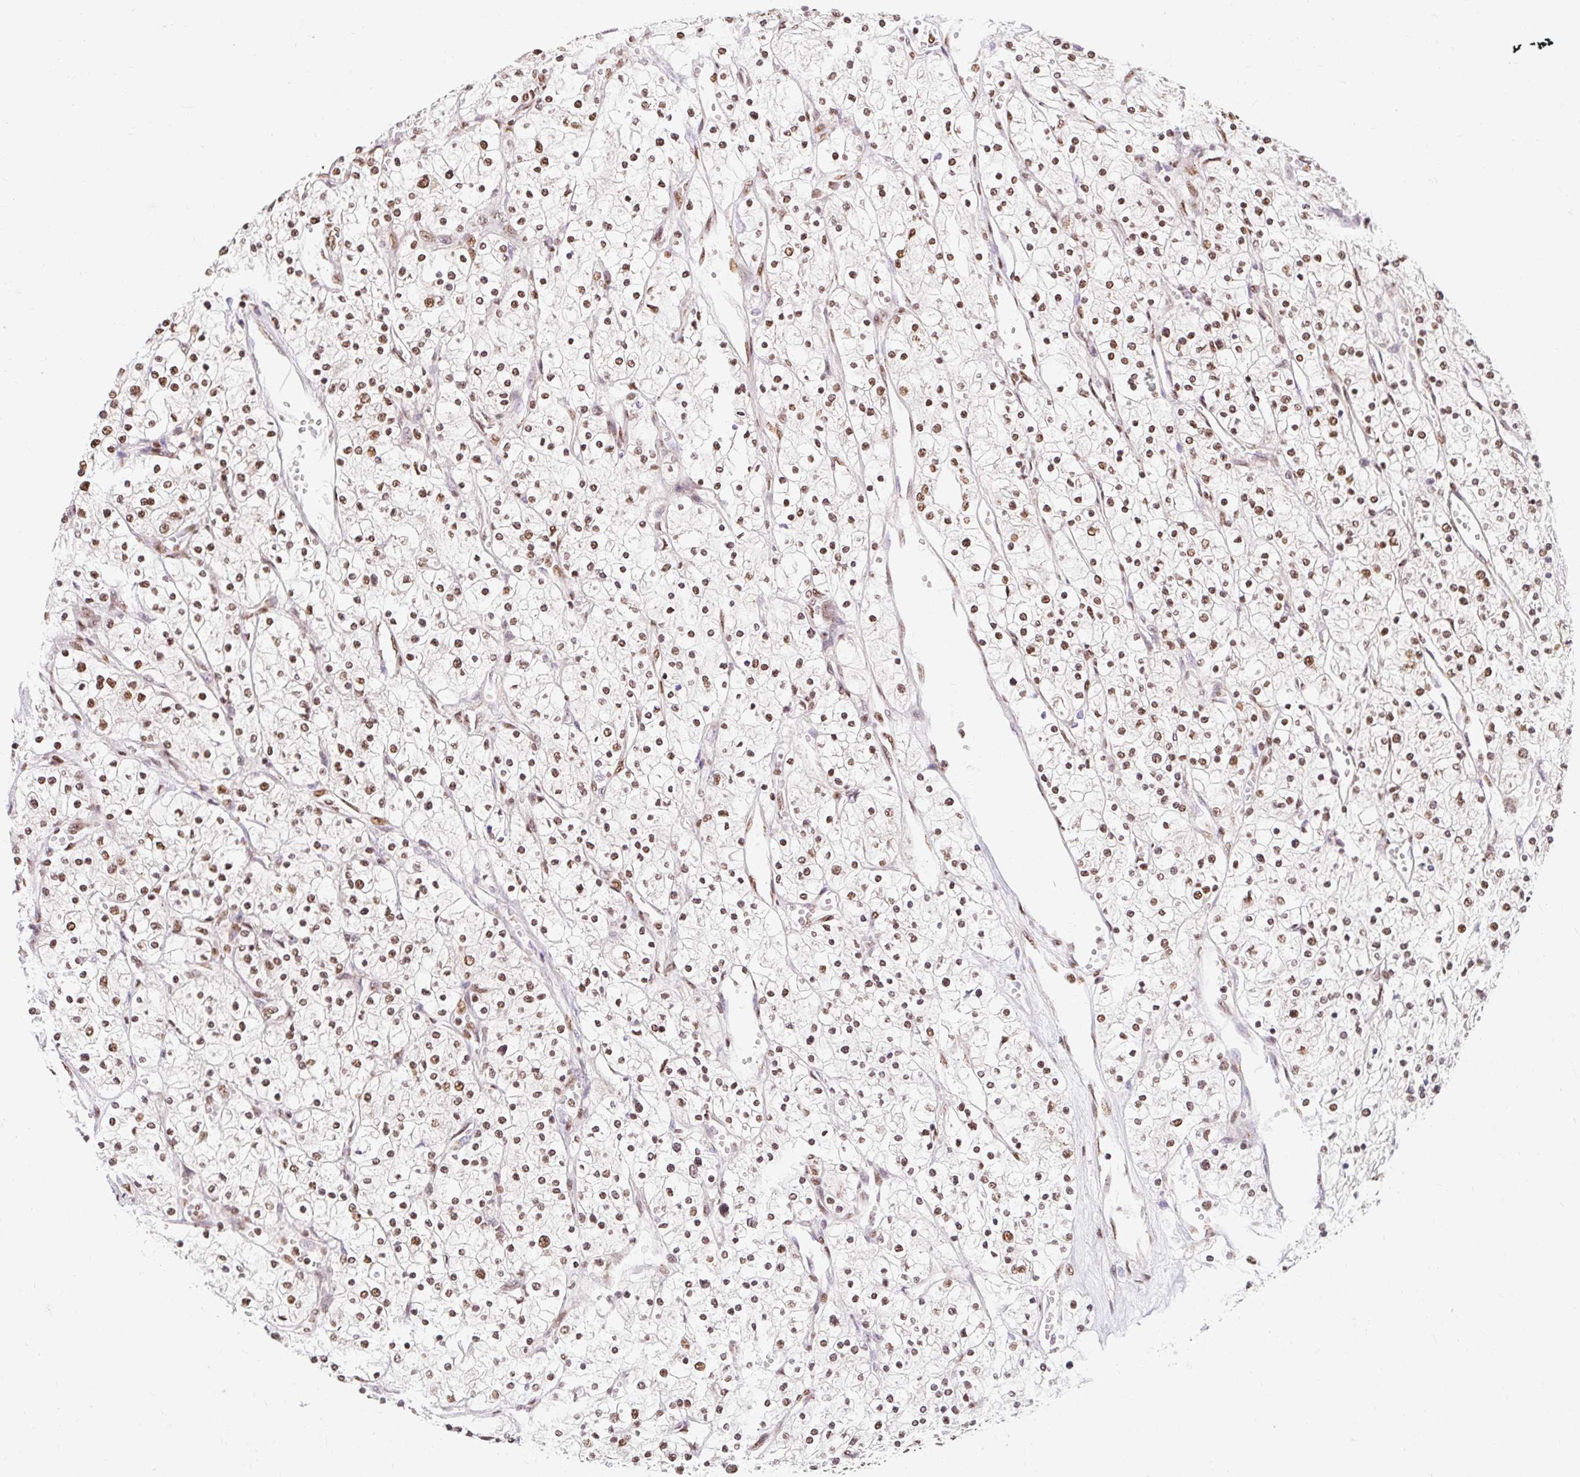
{"staining": {"intensity": "moderate", "quantity": ">75%", "location": "nuclear"}, "tissue": "renal cancer", "cell_type": "Tumor cells", "image_type": "cancer", "snomed": [{"axis": "morphology", "description": "Adenocarcinoma, NOS"}, {"axis": "topography", "description": "Kidney"}], "caption": "A brown stain highlights moderate nuclear staining of a protein in human renal cancer (adenocarcinoma) tumor cells.", "gene": "BICRA", "patient": {"sex": "male", "age": 80}}